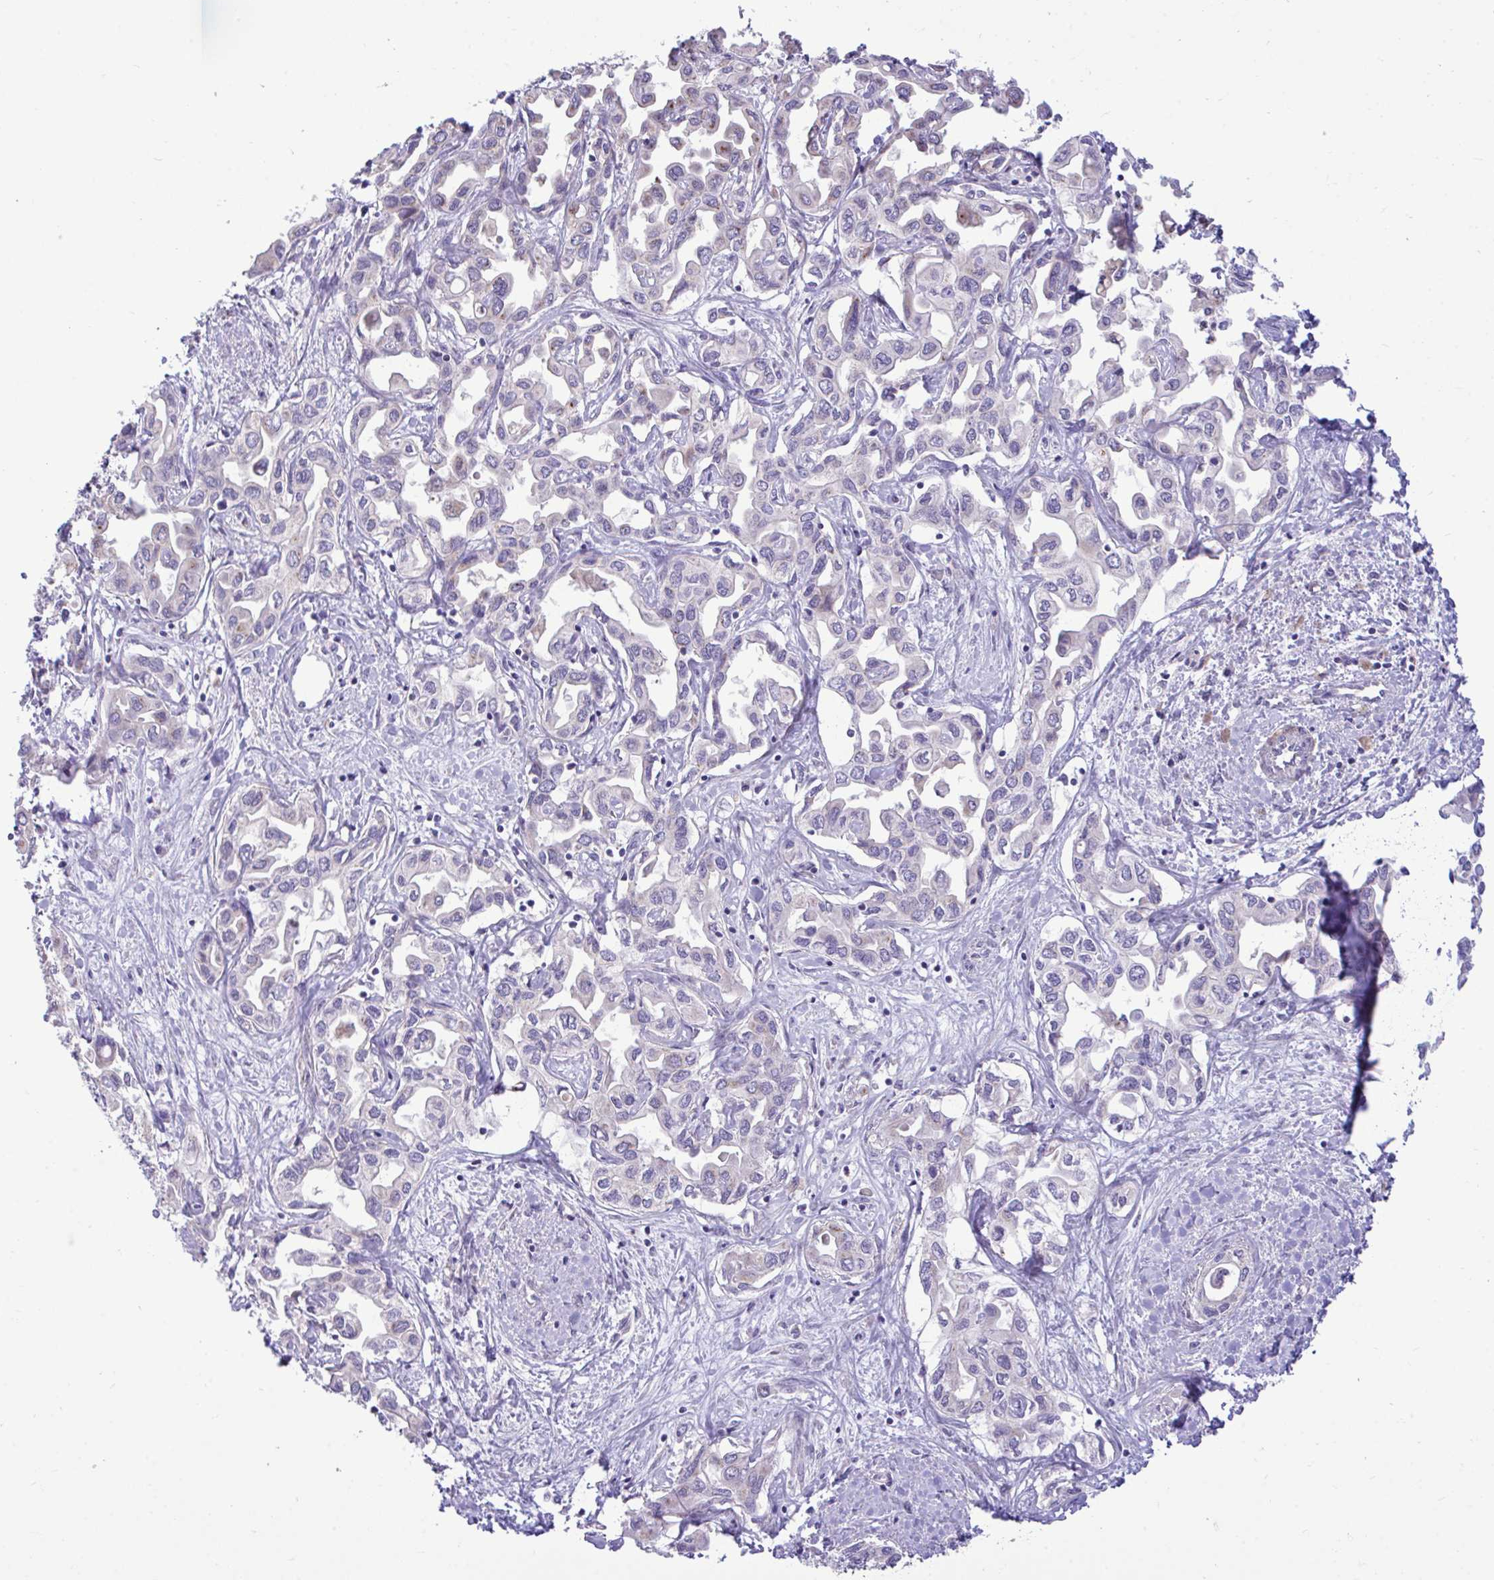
{"staining": {"intensity": "negative", "quantity": "none", "location": "none"}, "tissue": "liver cancer", "cell_type": "Tumor cells", "image_type": "cancer", "snomed": [{"axis": "morphology", "description": "Cholangiocarcinoma"}, {"axis": "topography", "description": "Liver"}], "caption": "IHC of liver cancer demonstrates no staining in tumor cells. (DAB (3,3'-diaminobenzidine) IHC with hematoxylin counter stain).", "gene": "SARS2", "patient": {"sex": "female", "age": 64}}